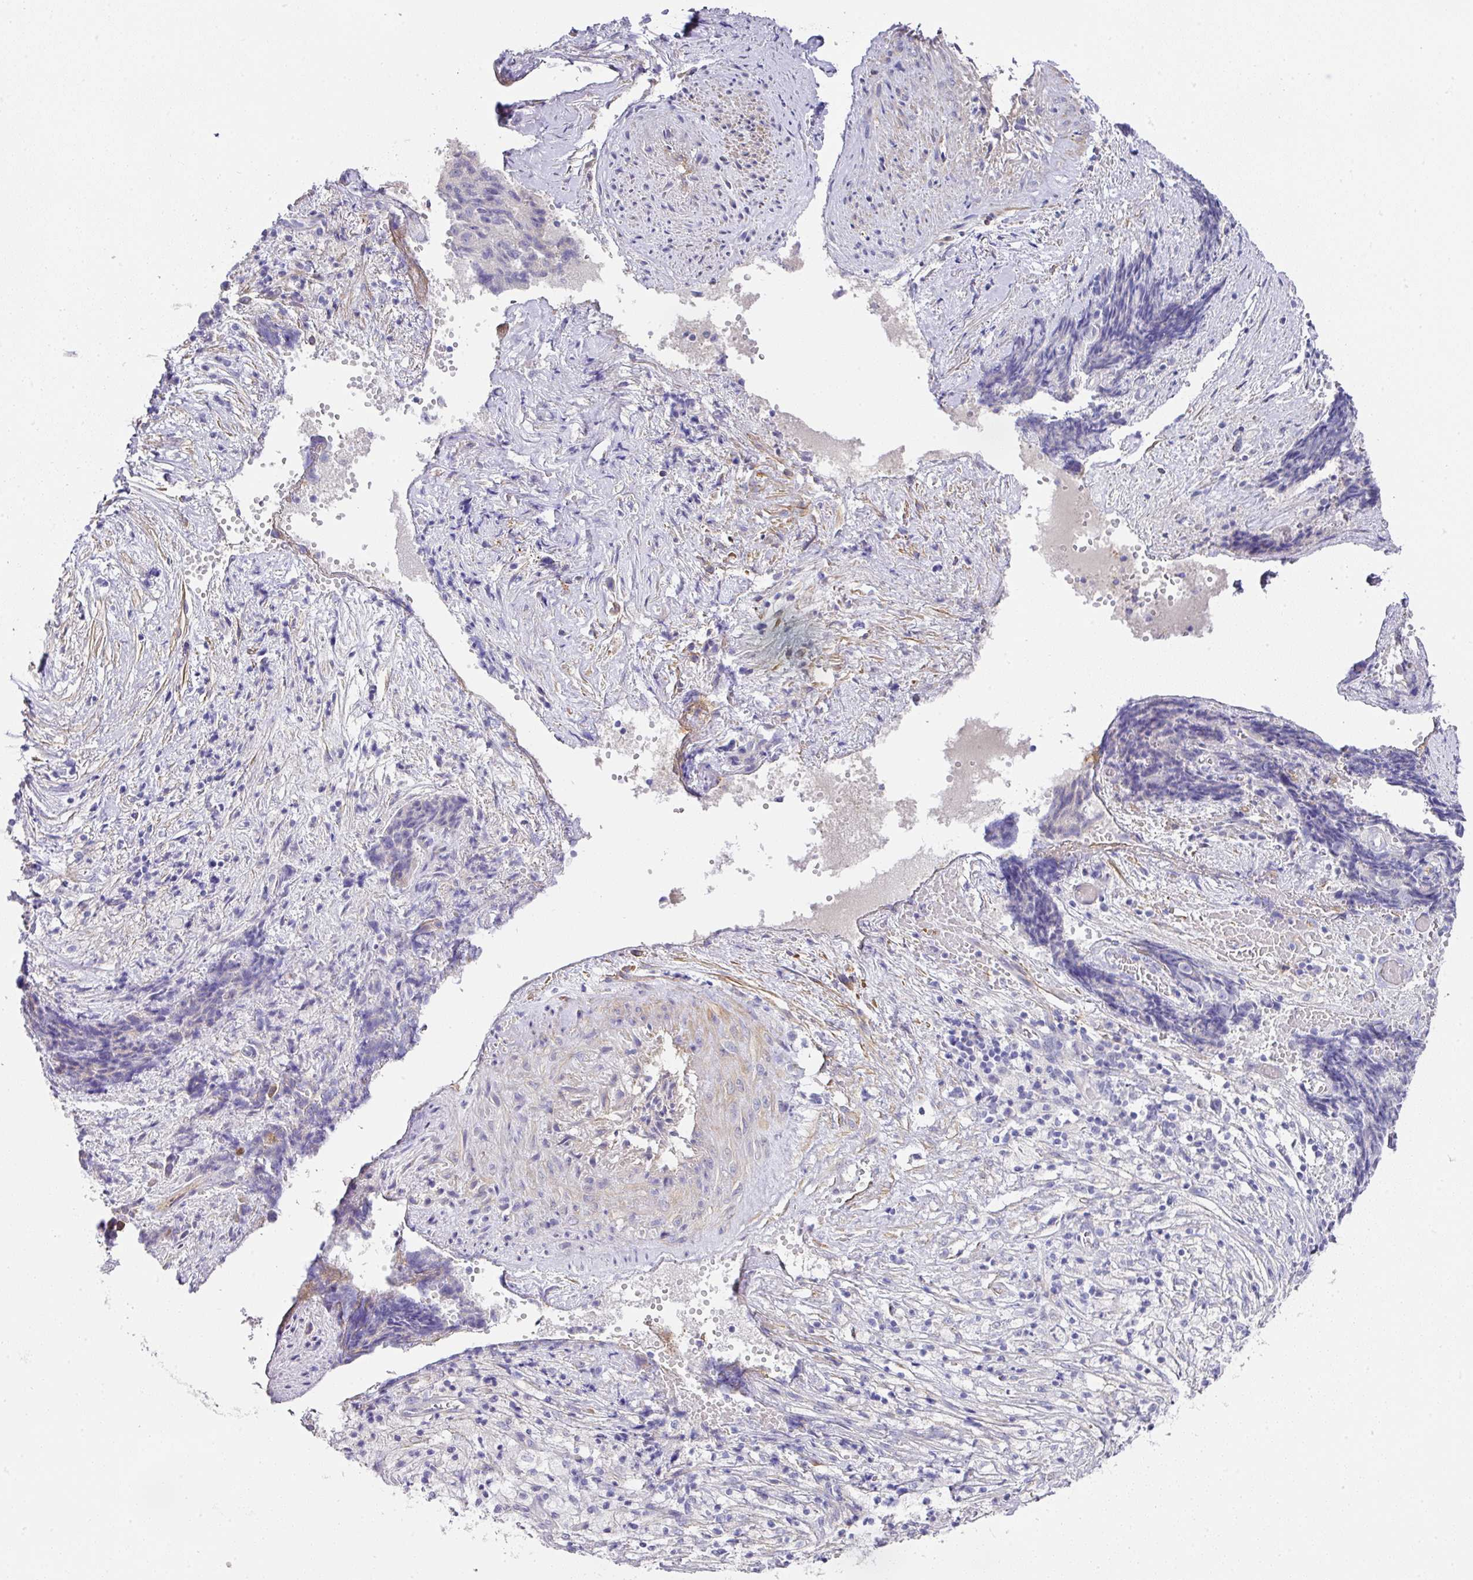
{"staining": {"intensity": "negative", "quantity": "none", "location": "none"}, "tissue": "ovarian cancer", "cell_type": "Tumor cells", "image_type": "cancer", "snomed": [{"axis": "morphology", "description": "Carcinoma, endometroid"}, {"axis": "topography", "description": "Ovary"}], "caption": "IHC photomicrograph of neoplastic tissue: human ovarian endometroid carcinoma stained with DAB (3,3'-diaminobenzidine) displays no significant protein positivity in tumor cells.", "gene": "TARM1", "patient": {"sex": "female", "age": 42}}